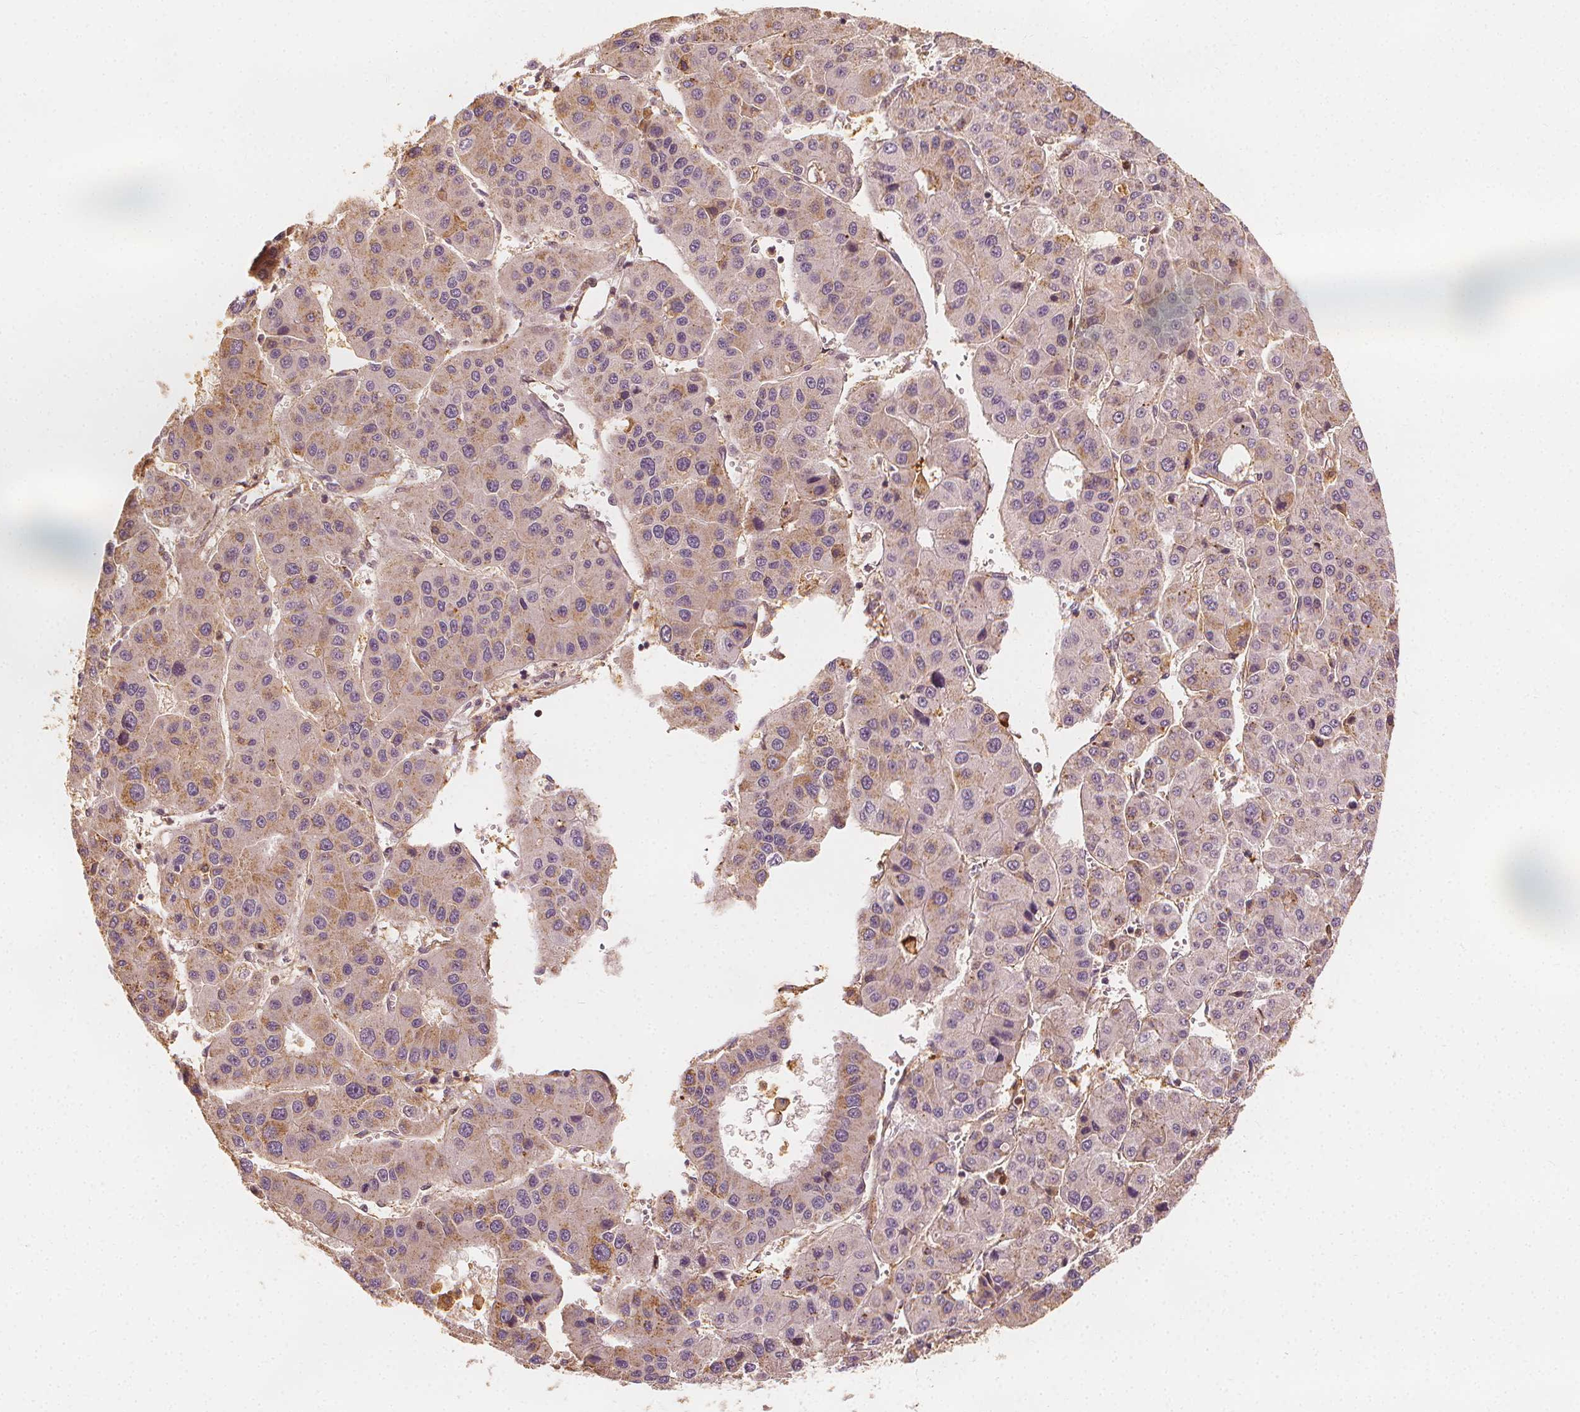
{"staining": {"intensity": "weak", "quantity": "<25%", "location": "cytoplasmic/membranous"}, "tissue": "liver cancer", "cell_type": "Tumor cells", "image_type": "cancer", "snomed": [{"axis": "morphology", "description": "Carcinoma, Hepatocellular, NOS"}, {"axis": "topography", "description": "Liver"}], "caption": "Liver cancer stained for a protein using immunohistochemistry (IHC) displays no positivity tumor cells.", "gene": "ARHGAP26", "patient": {"sex": "male", "age": 73}}